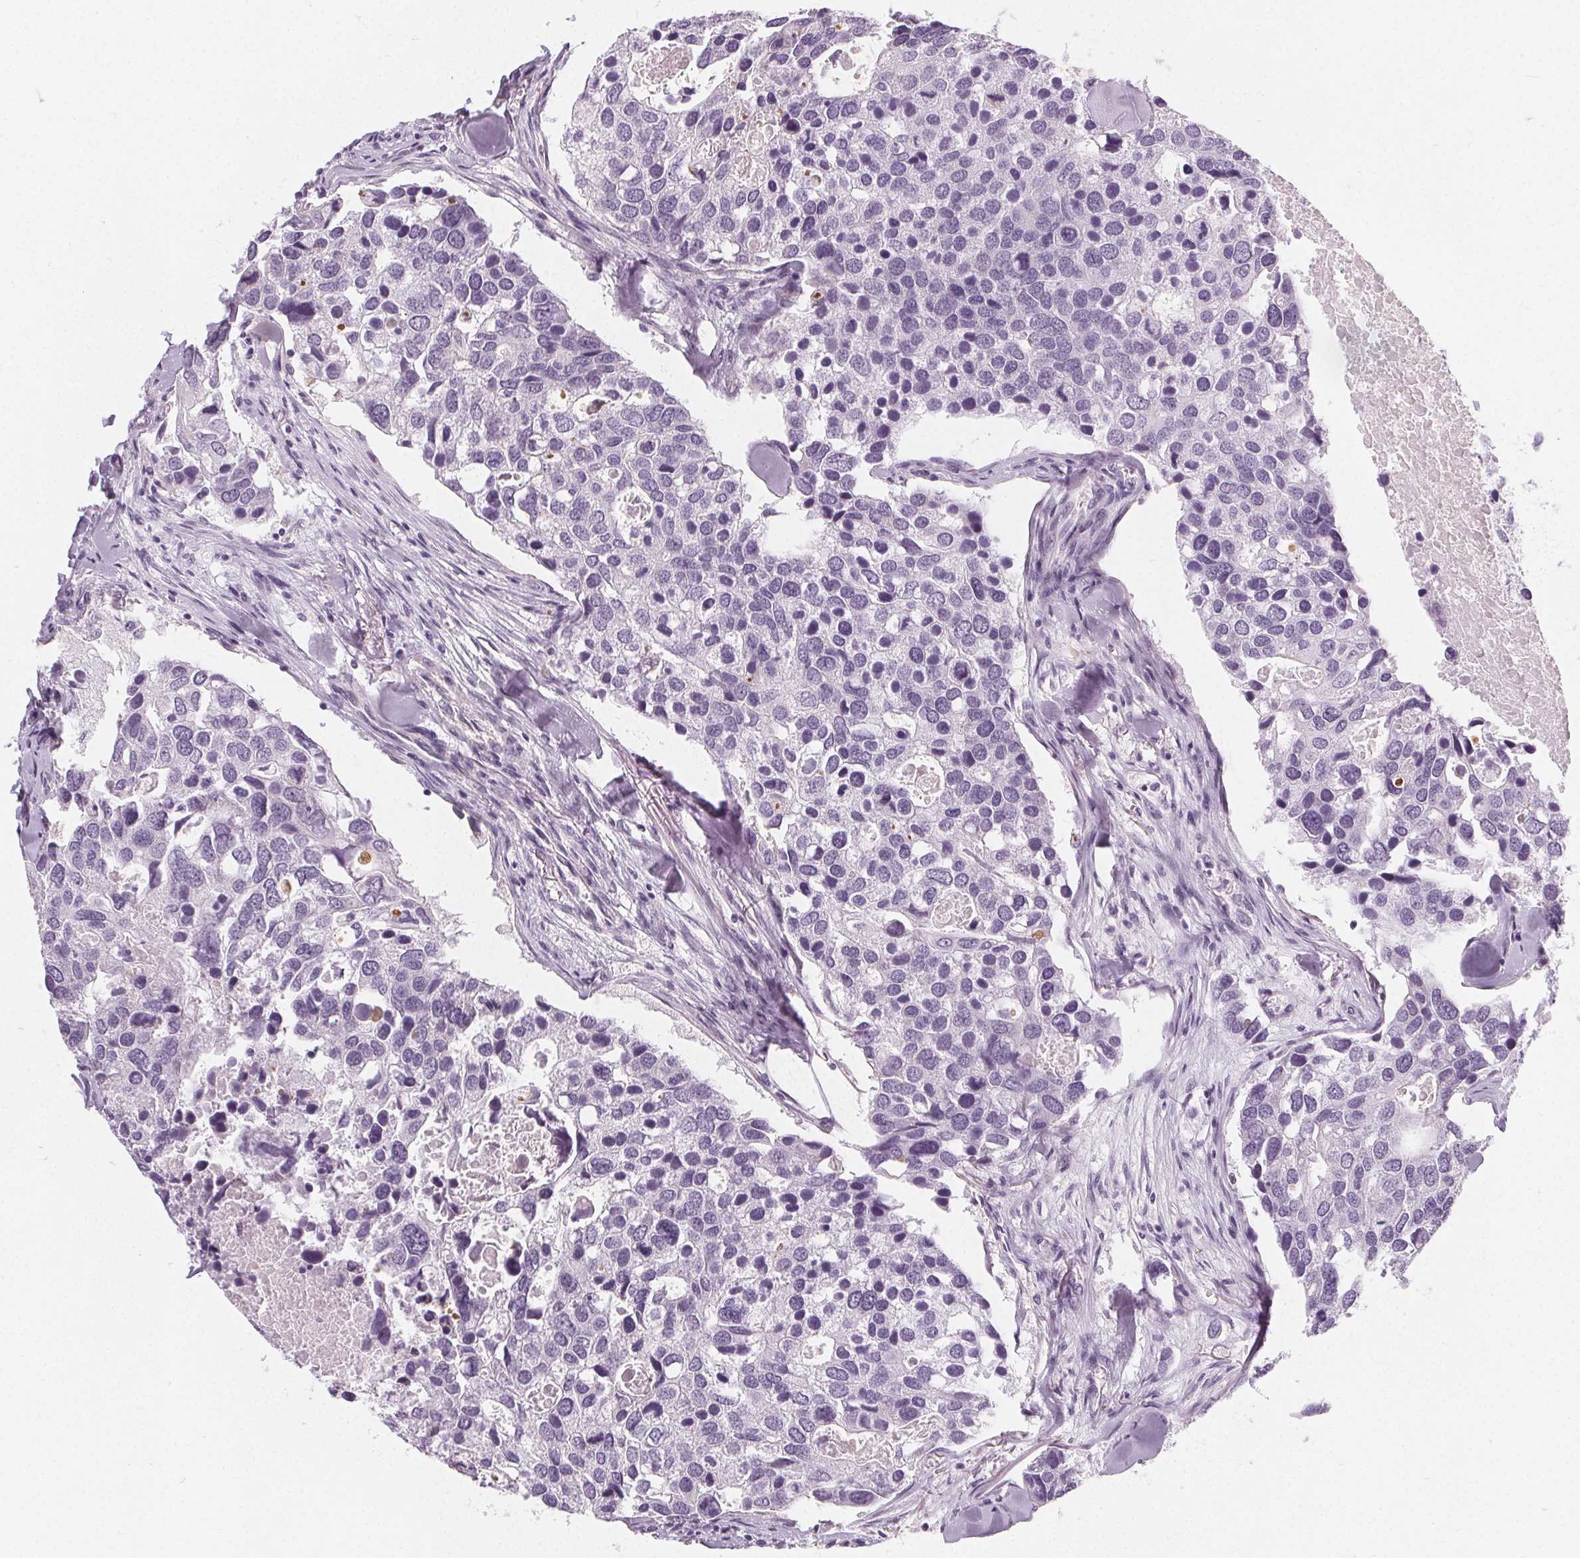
{"staining": {"intensity": "negative", "quantity": "none", "location": "none"}, "tissue": "breast cancer", "cell_type": "Tumor cells", "image_type": "cancer", "snomed": [{"axis": "morphology", "description": "Duct carcinoma"}, {"axis": "topography", "description": "Breast"}], "caption": "Breast cancer stained for a protein using immunohistochemistry displays no staining tumor cells.", "gene": "SLC5A12", "patient": {"sex": "female", "age": 83}}